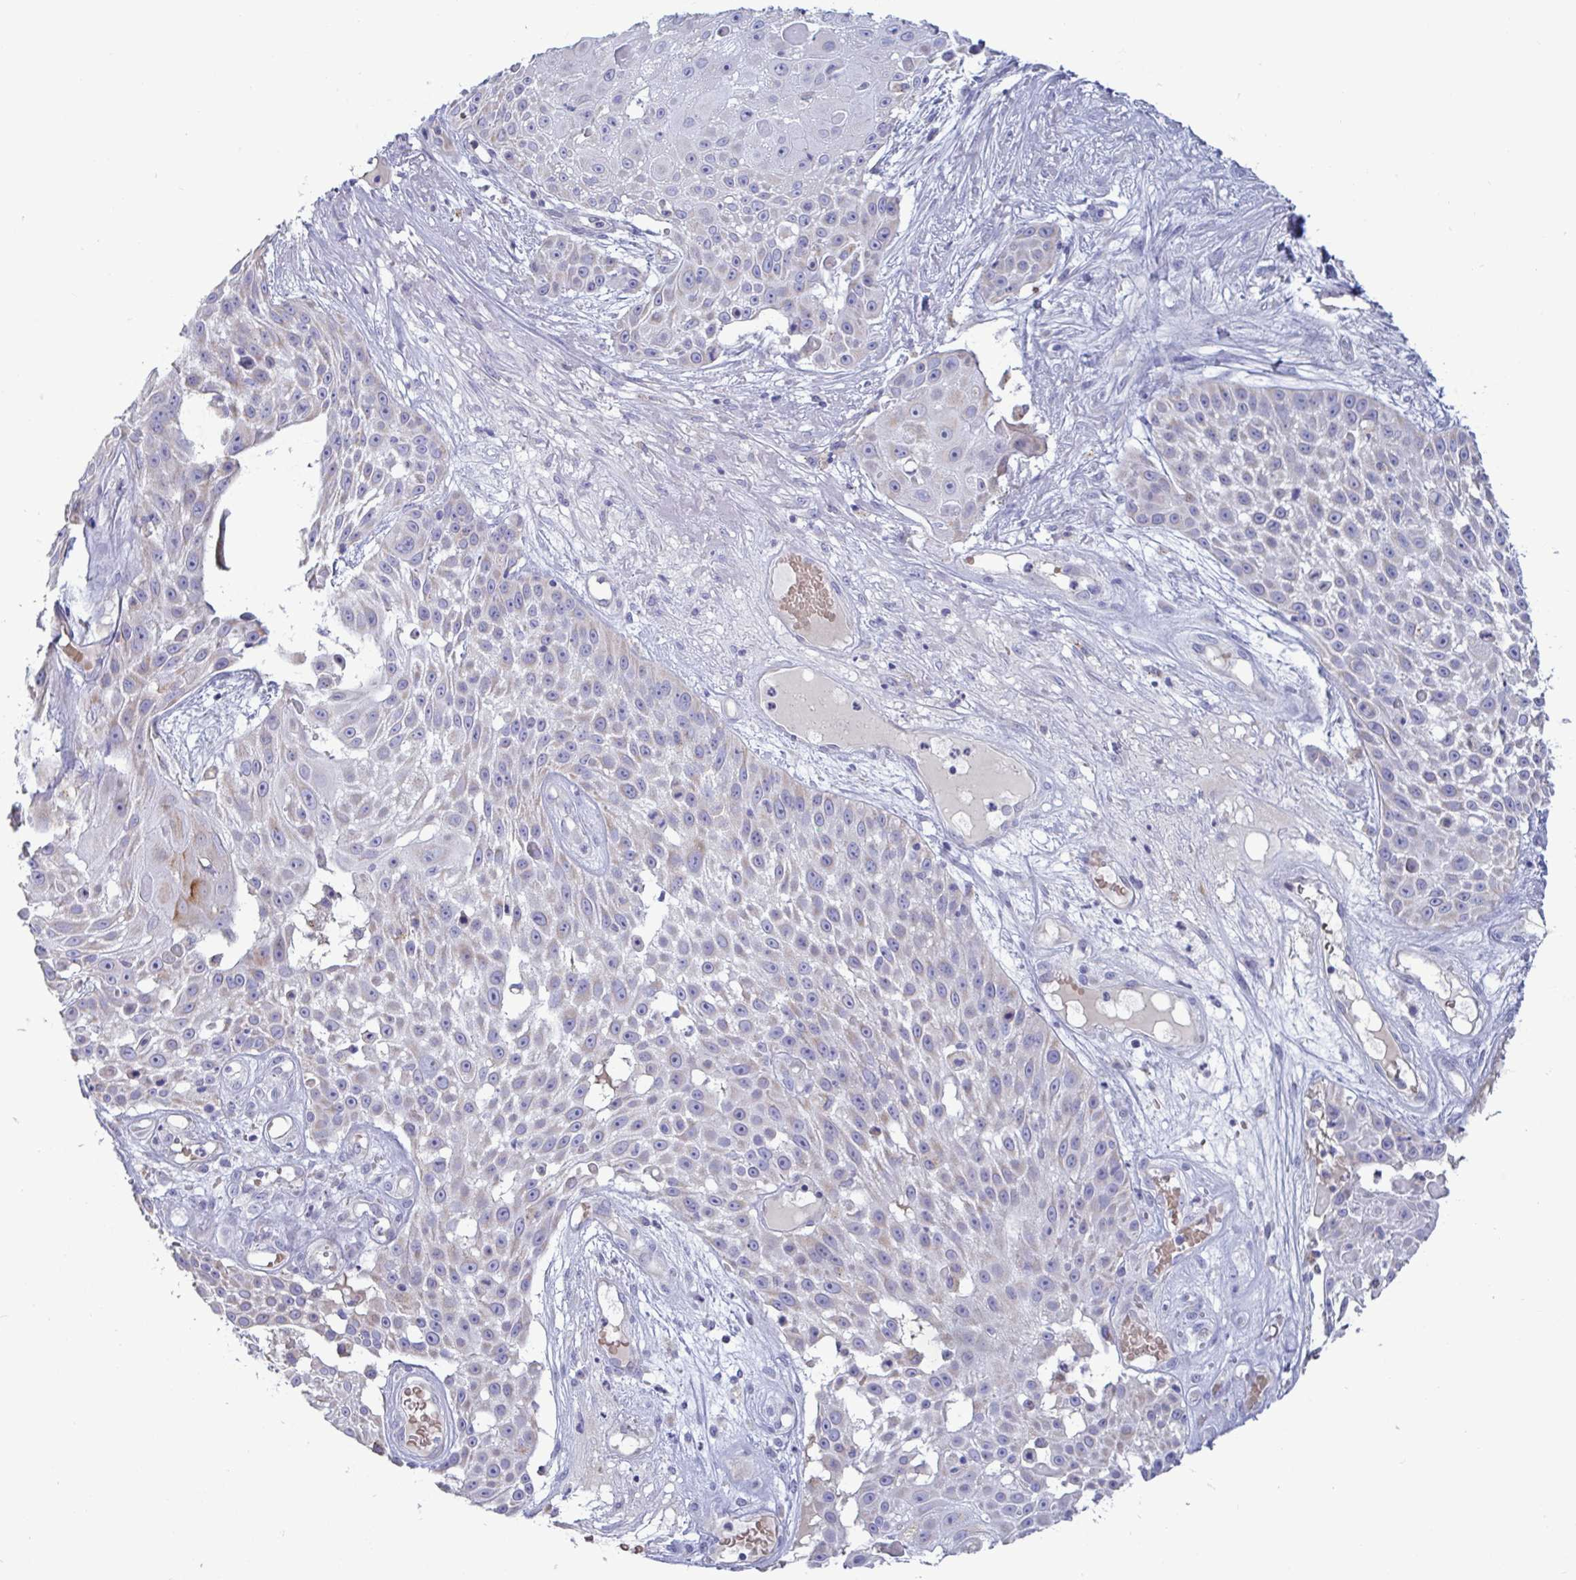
{"staining": {"intensity": "negative", "quantity": "none", "location": "none"}, "tissue": "skin cancer", "cell_type": "Tumor cells", "image_type": "cancer", "snomed": [{"axis": "morphology", "description": "Squamous cell carcinoma, NOS"}, {"axis": "topography", "description": "Skin"}], "caption": "There is no significant positivity in tumor cells of skin squamous cell carcinoma.", "gene": "TAS2R38", "patient": {"sex": "female", "age": 86}}